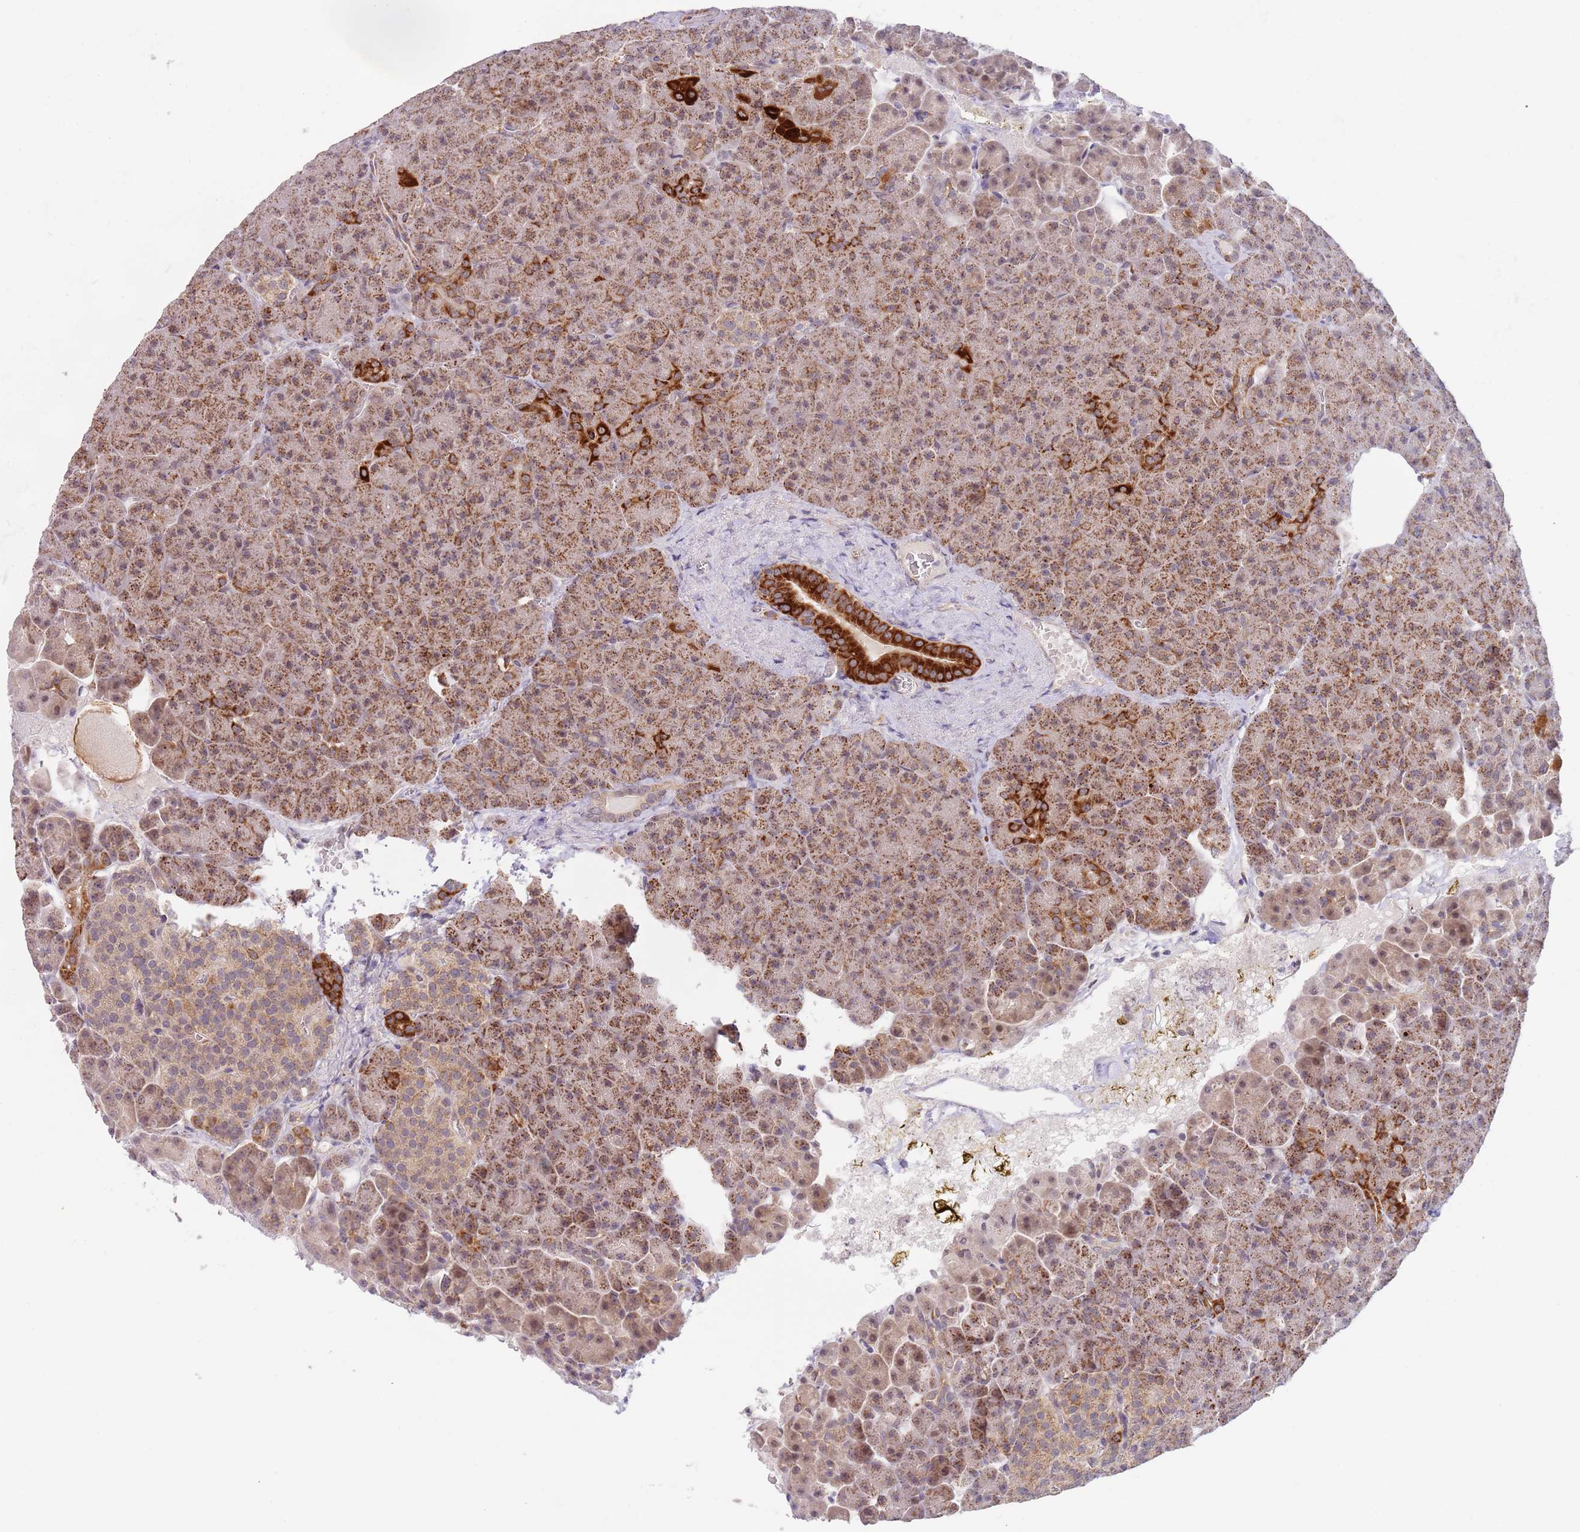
{"staining": {"intensity": "moderate", "quantity": ">75%", "location": "cytoplasmic/membranous"}, "tissue": "pancreas", "cell_type": "Exocrine glandular cells", "image_type": "normal", "snomed": [{"axis": "morphology", "description": "Normal tissue, NOS"}, {"axis": "topography", "description": "Pancreas"}], "caption": "Pancreas stained with immunohistochemistry (IHC) displays moderate cytoplasmic/membranous positivity in approximately >75% of exocrine glandular cells. (Stains: DAB in brown, nuclei in blue, Microscopy: brightfield microscopy at high magnification).", "gene": "UQCC3", "patient": {"sex": "female", "age": 74}}